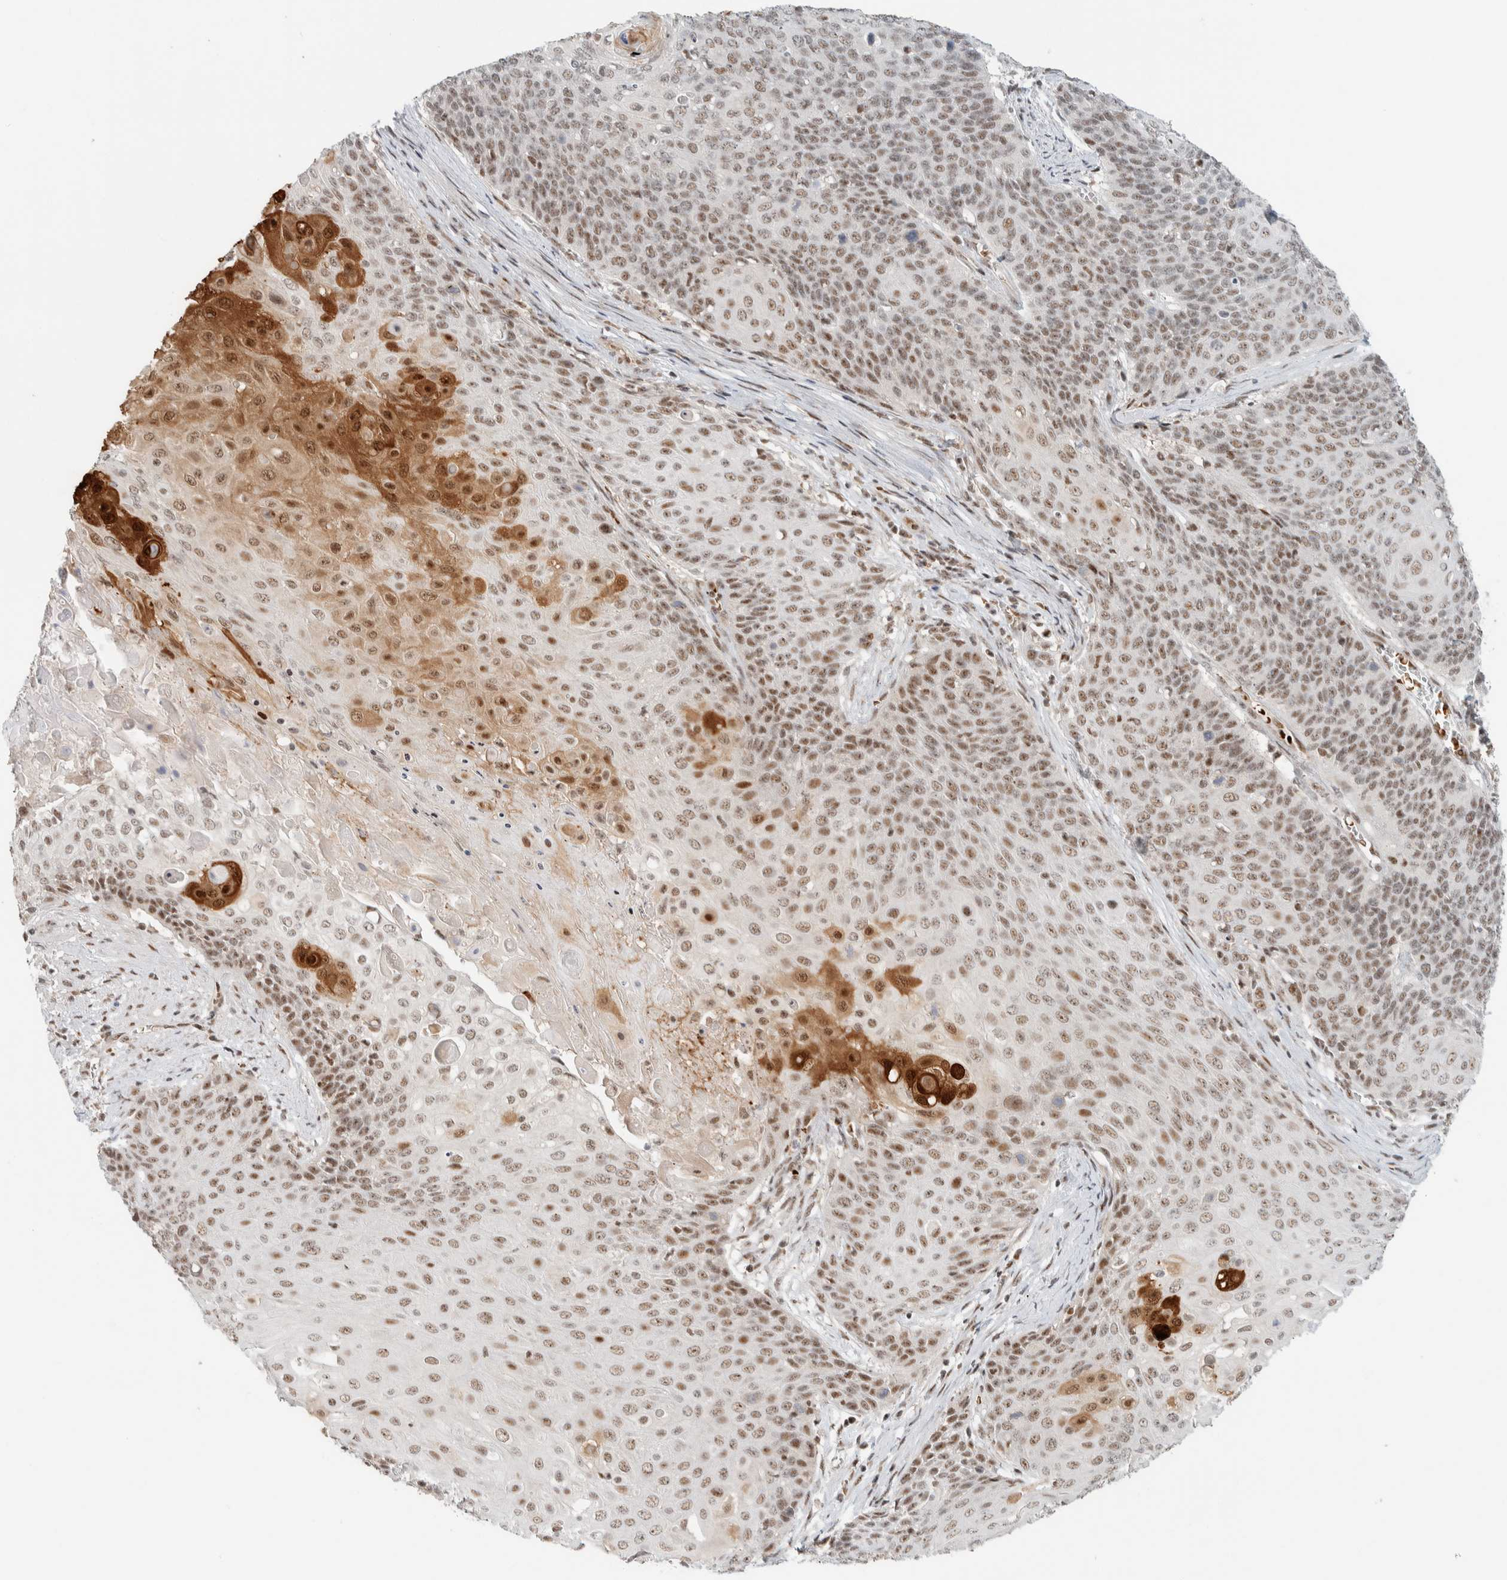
{"staining": {"intensity": "moderate", "quantity": ">75%", "location": "nuclear"}, "tissue": "cervical cancer", "cell_type": "Tumor cells", "image_type": "cancer", "snomed": [{"axis": "morphology", "description": "Squamous cell carcinoma, NOS"}, {"axis": "topography", "description": "Cervix"}], "caption": "Immunohistochemical staining of human cervical squamous cell carcinoma displays medium levels of moderate nuclear protein expression in approximately >75% of tumor cells.", "gene": "ZBTB2", "patient": {"sex": "female", "age": 39}}